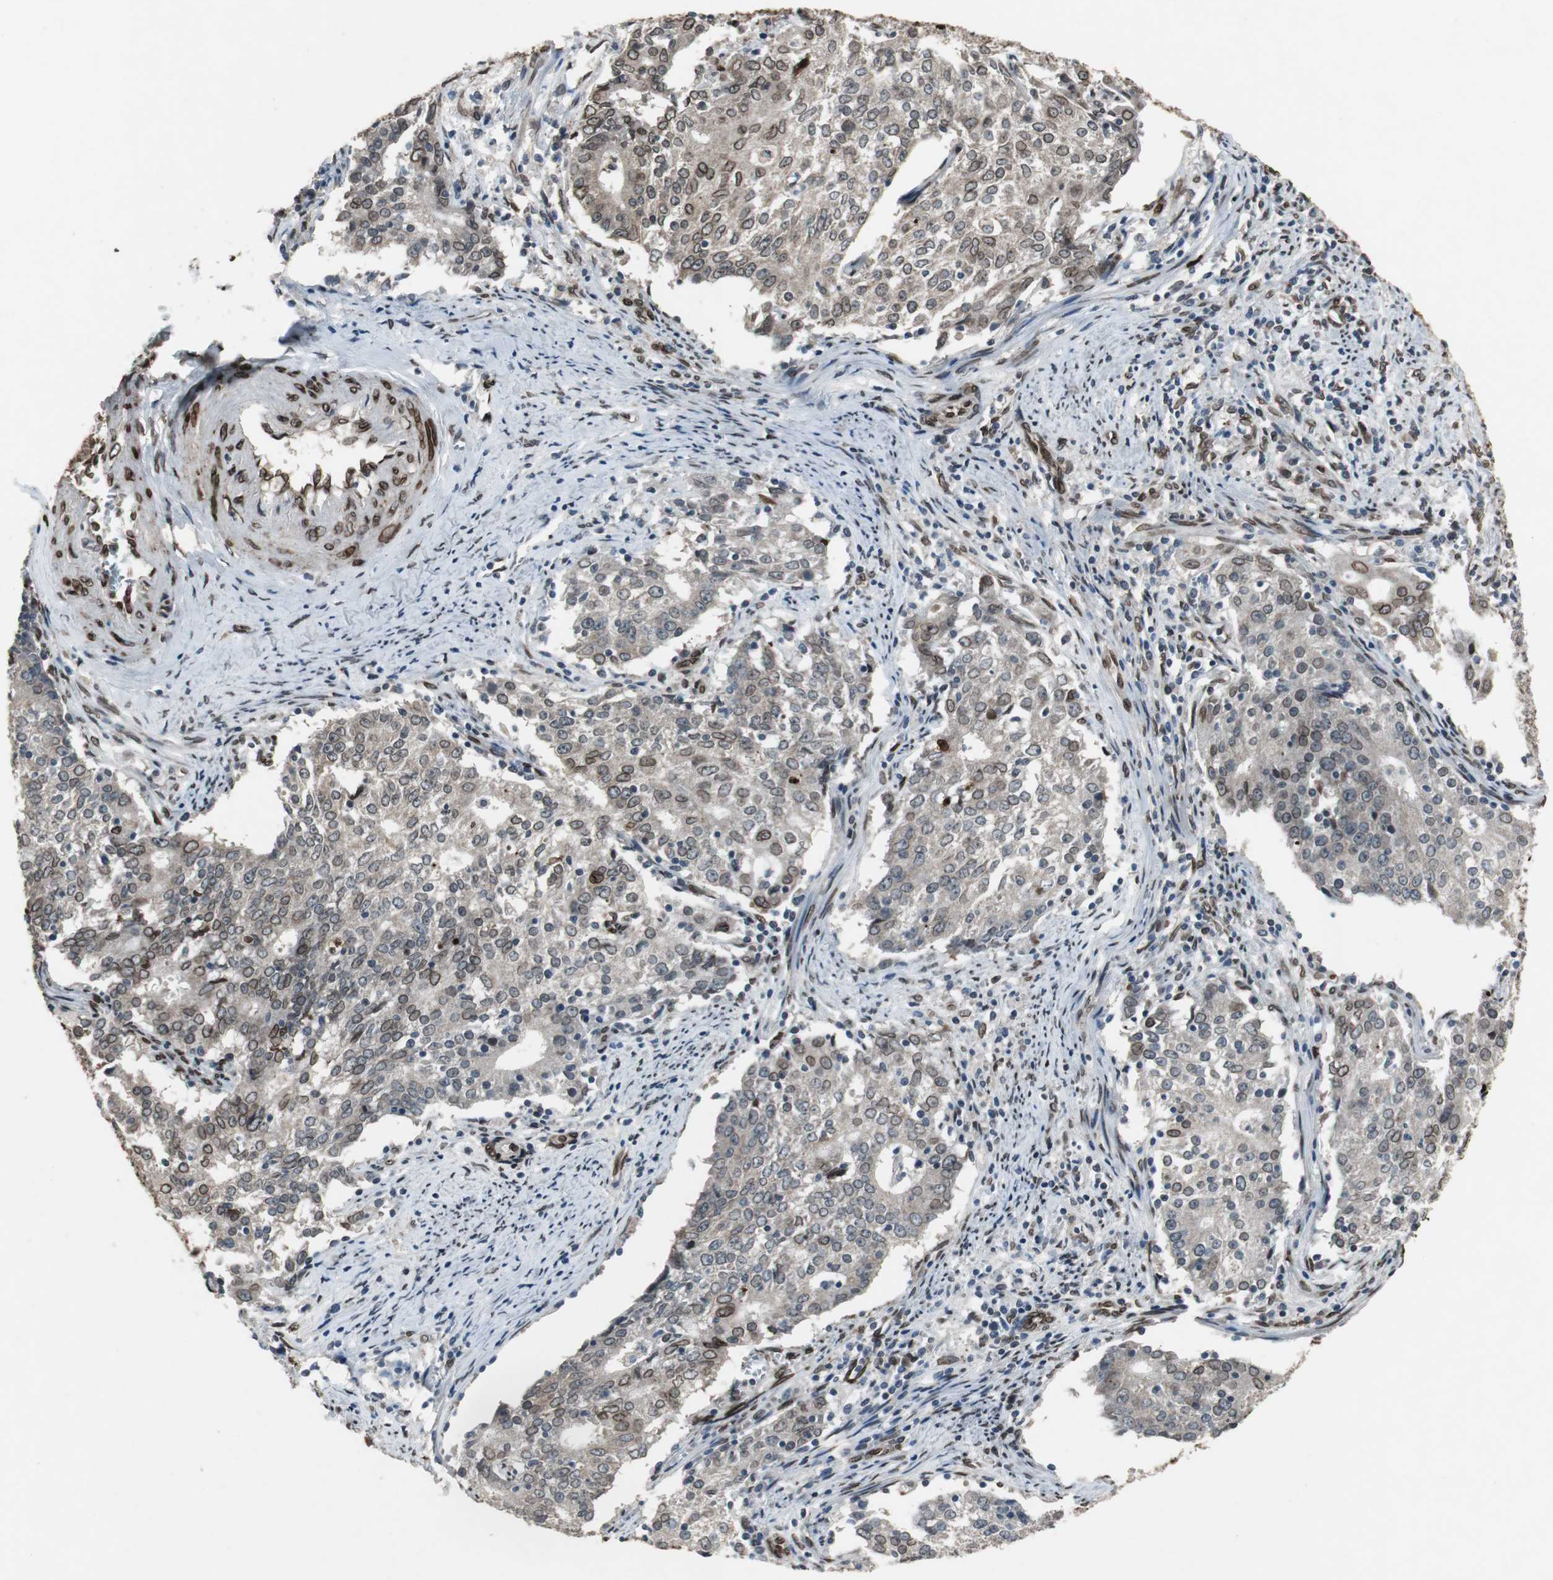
{"staining": {"intensity": "strong", "quantity": "25%-75%", "location": "cytoplasmic/membranous,nuclear"}, "tissue": "cervical cancer", "cell_type": "Tumor cells", "image_type": "cancer", "snomed": [{"axis": "morphology", "description": "Adenocarcinoma, NOS"}, {"axis": "topography", "description": "Cervix"}], "caption": "IHC of adenocarcinoma (cervical) shows high levels of strong cytoplasmic/membranous and nuclear staining in about 25%-75% of tumor cells. (brown staining indicates protein expression, while blue staining denotes nuclei).", "gene": "LMNA", "patient": {"sex": "female", "age": 44}}